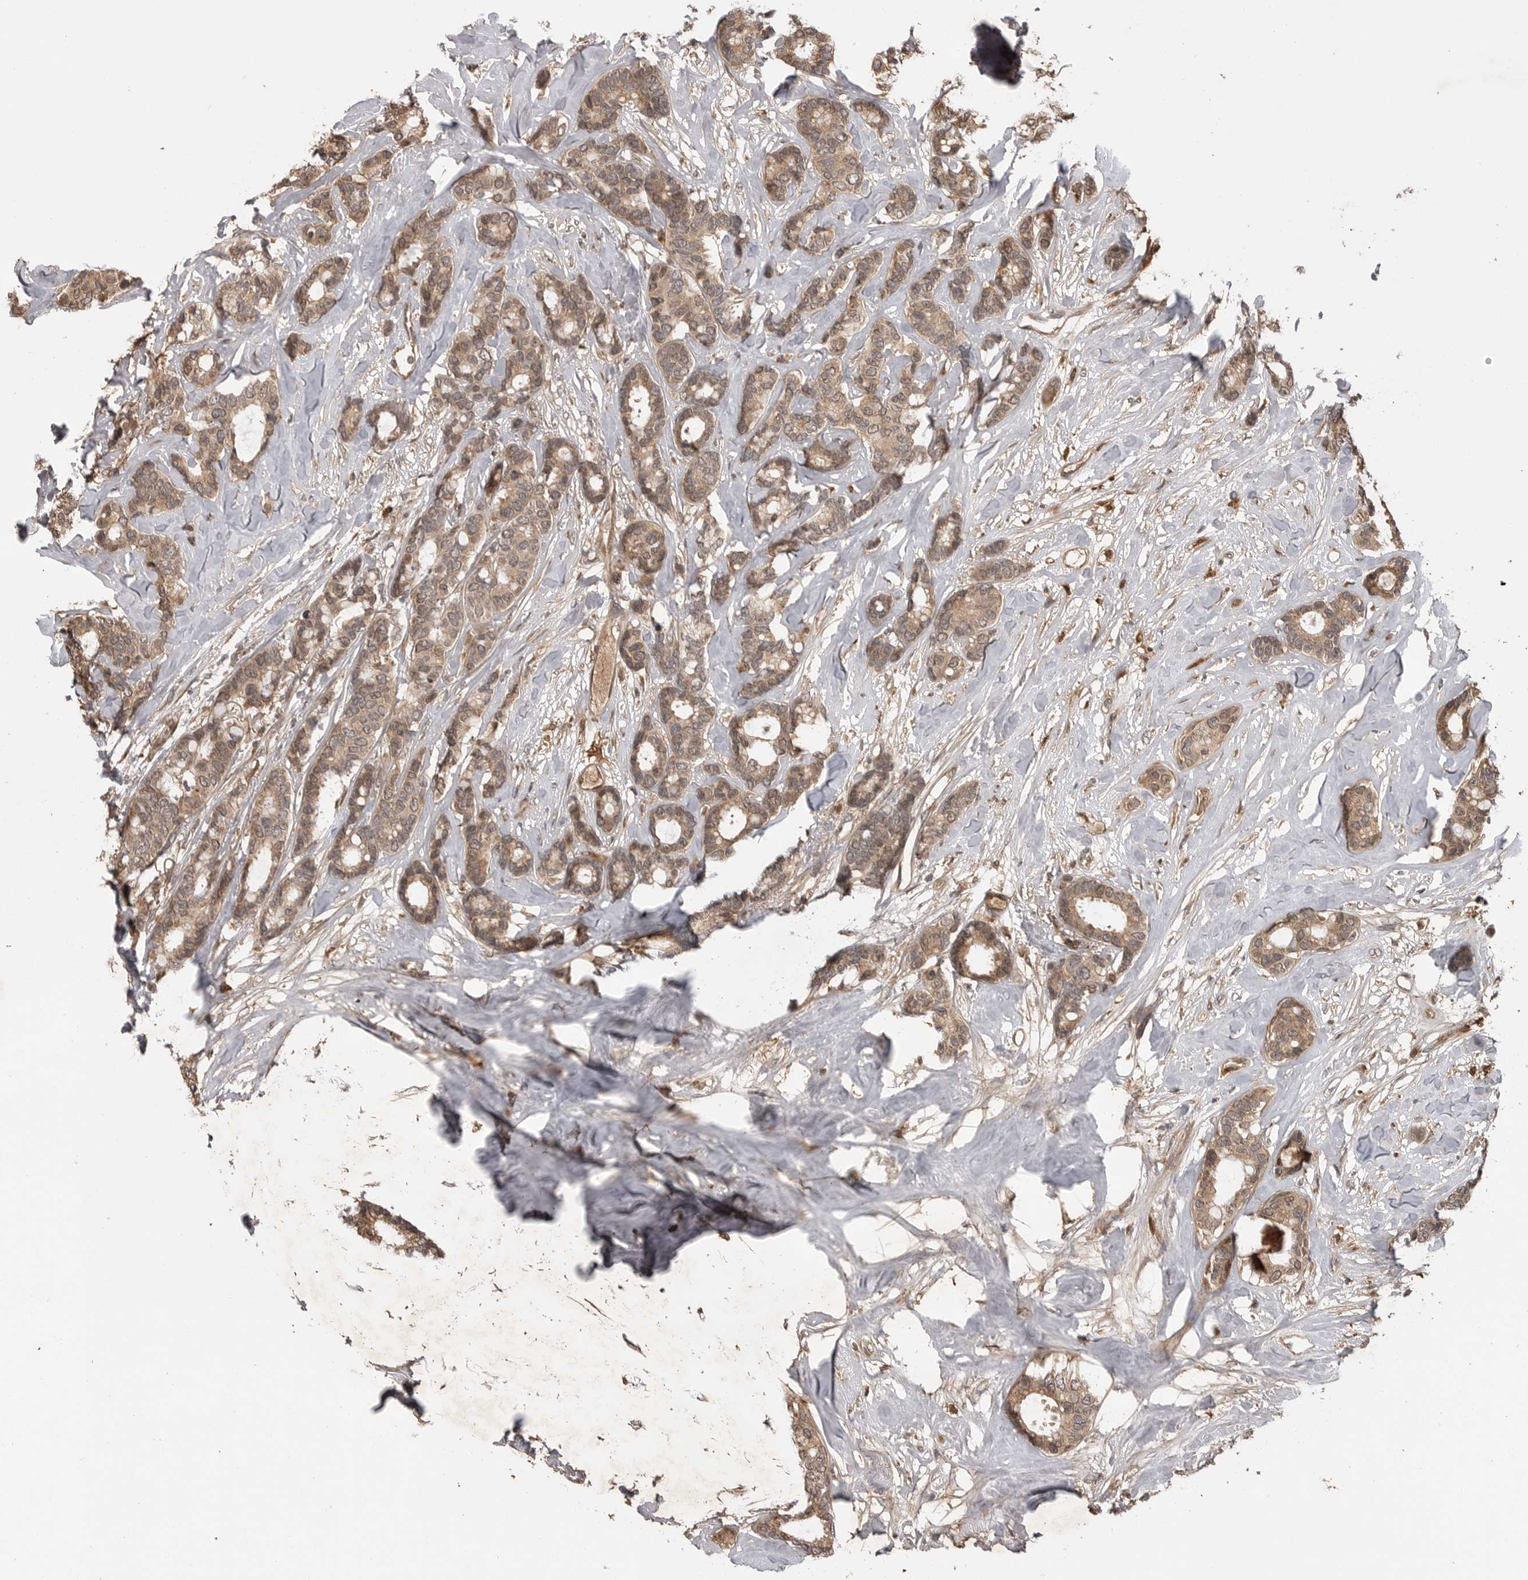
{"staining": {"intensity": "moderate", "quantity": ">75%", "location": "cytoplasmic/membranous"}, "tissue": "breast cancer", "cell_type": "Tumor cells", "image_type": "cancer", "snomed": [{"axis": "morphology", "description": "Duct carcinoma"}, {"axis": "topography", "description": "Breast"}], "caption": "Immunohistochemistry (IHC) (DAB) staining of human breast cancer (intraductal carcinoma) reveals moderate cytoplasmic/membranous protein positivity in about >75% of tumor cells. Using DAB (3,3'-diaminobenzidine) (brown) and hematoxylin (blue) stains, captured at high magnification using brightfield microscopy.", "gene": "AKAP7", "patient": {"sex": "female", "age": 87}}